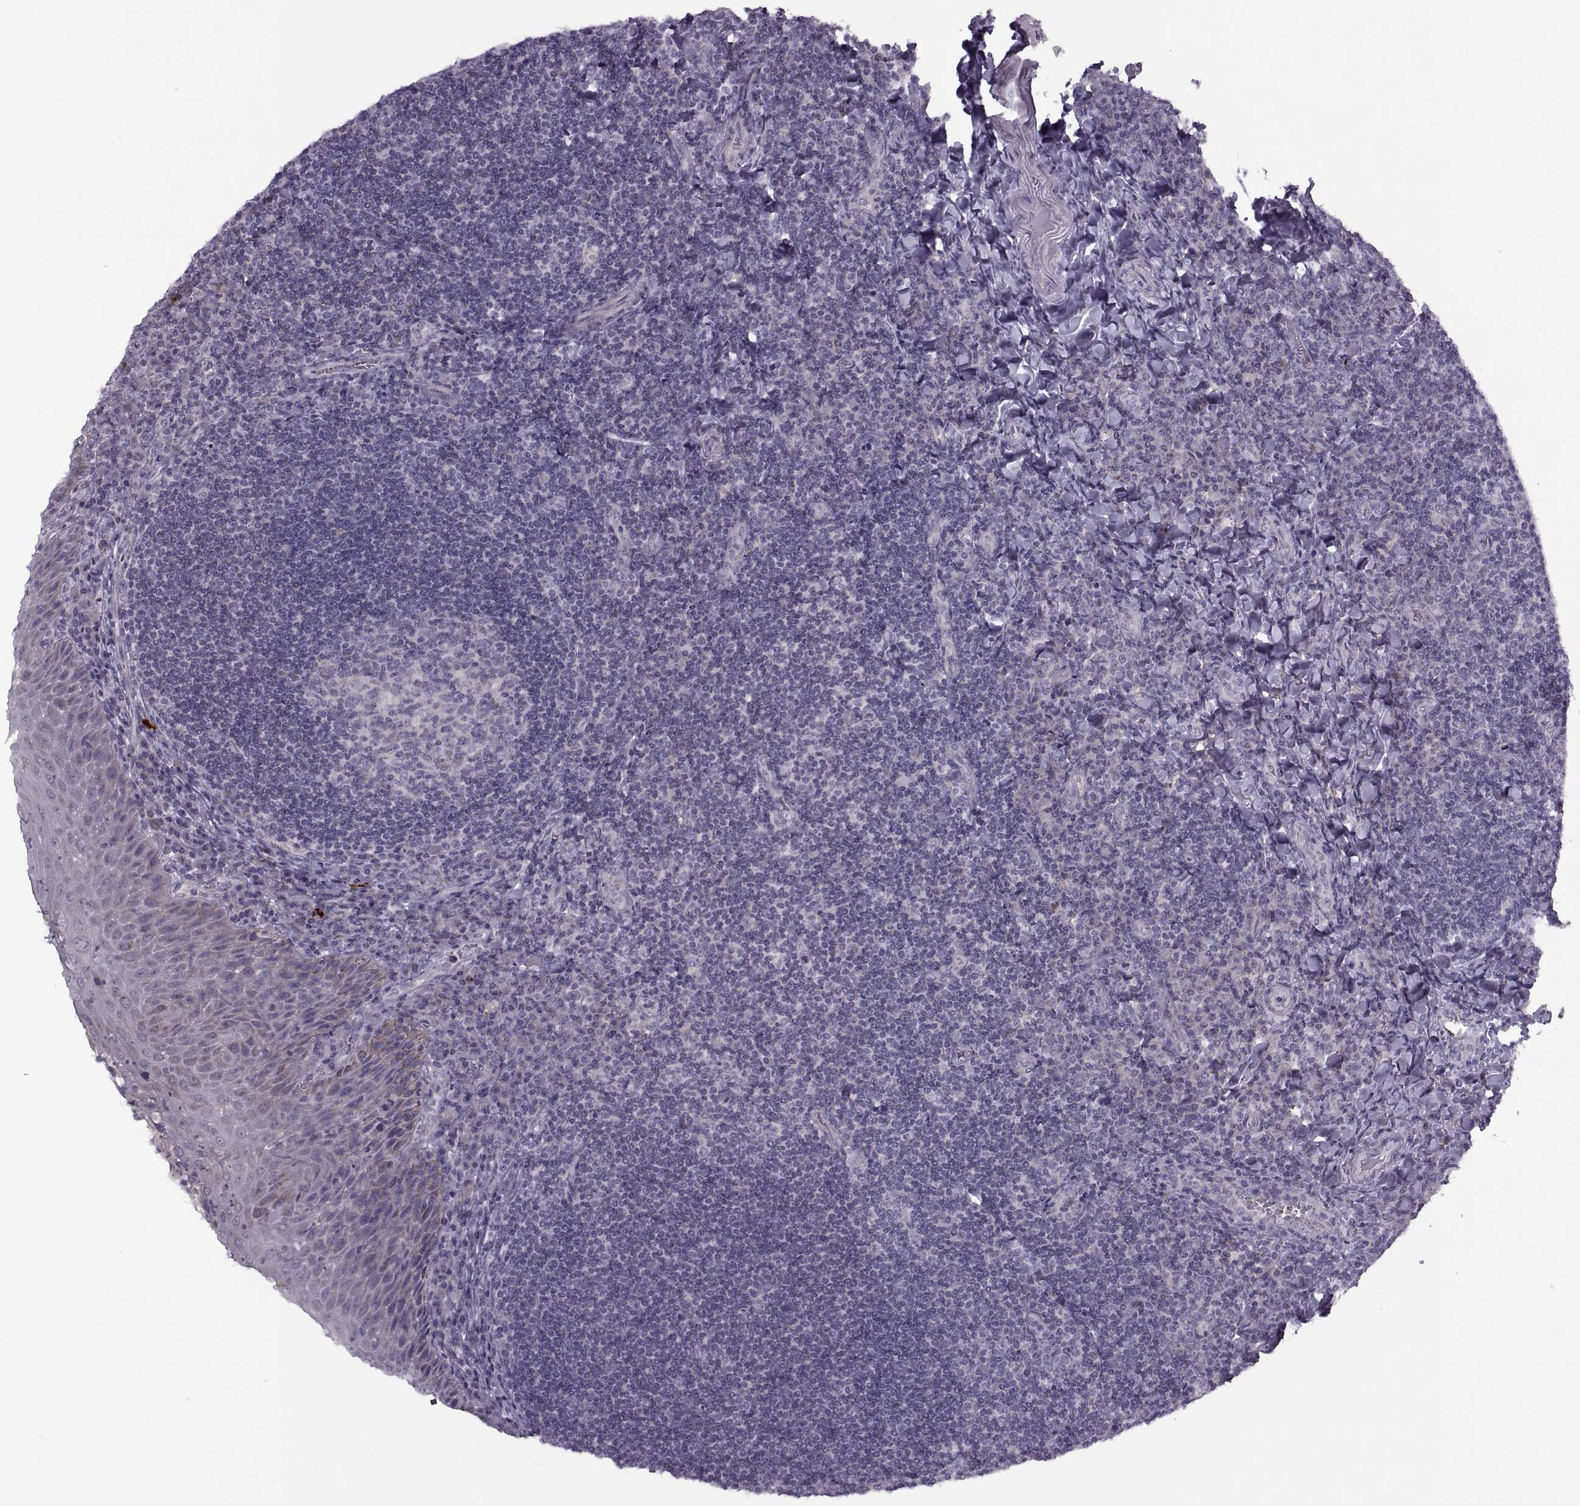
{"staining": {"intensity": "negative", "quantity": "none", "location": "none"}, "tissue": "tonsil", "cell_type": "Germinal center cells", "image_type": "normal", "snomed": [{"axis": "morphology", "description": "Normal tissue, NOS"}, {"axis": "morphology", "description": "Inflammation, NOS"}, {"axis": "topography", "description": "Tonsil"}], "caption": "The immunohistochemistry micrograph has no significant expression in germinal center cells of tonsil. Nuclei are stained in blue.", "gene": "PIERCE1", "patient": {"sex": "female", "age": 31}}